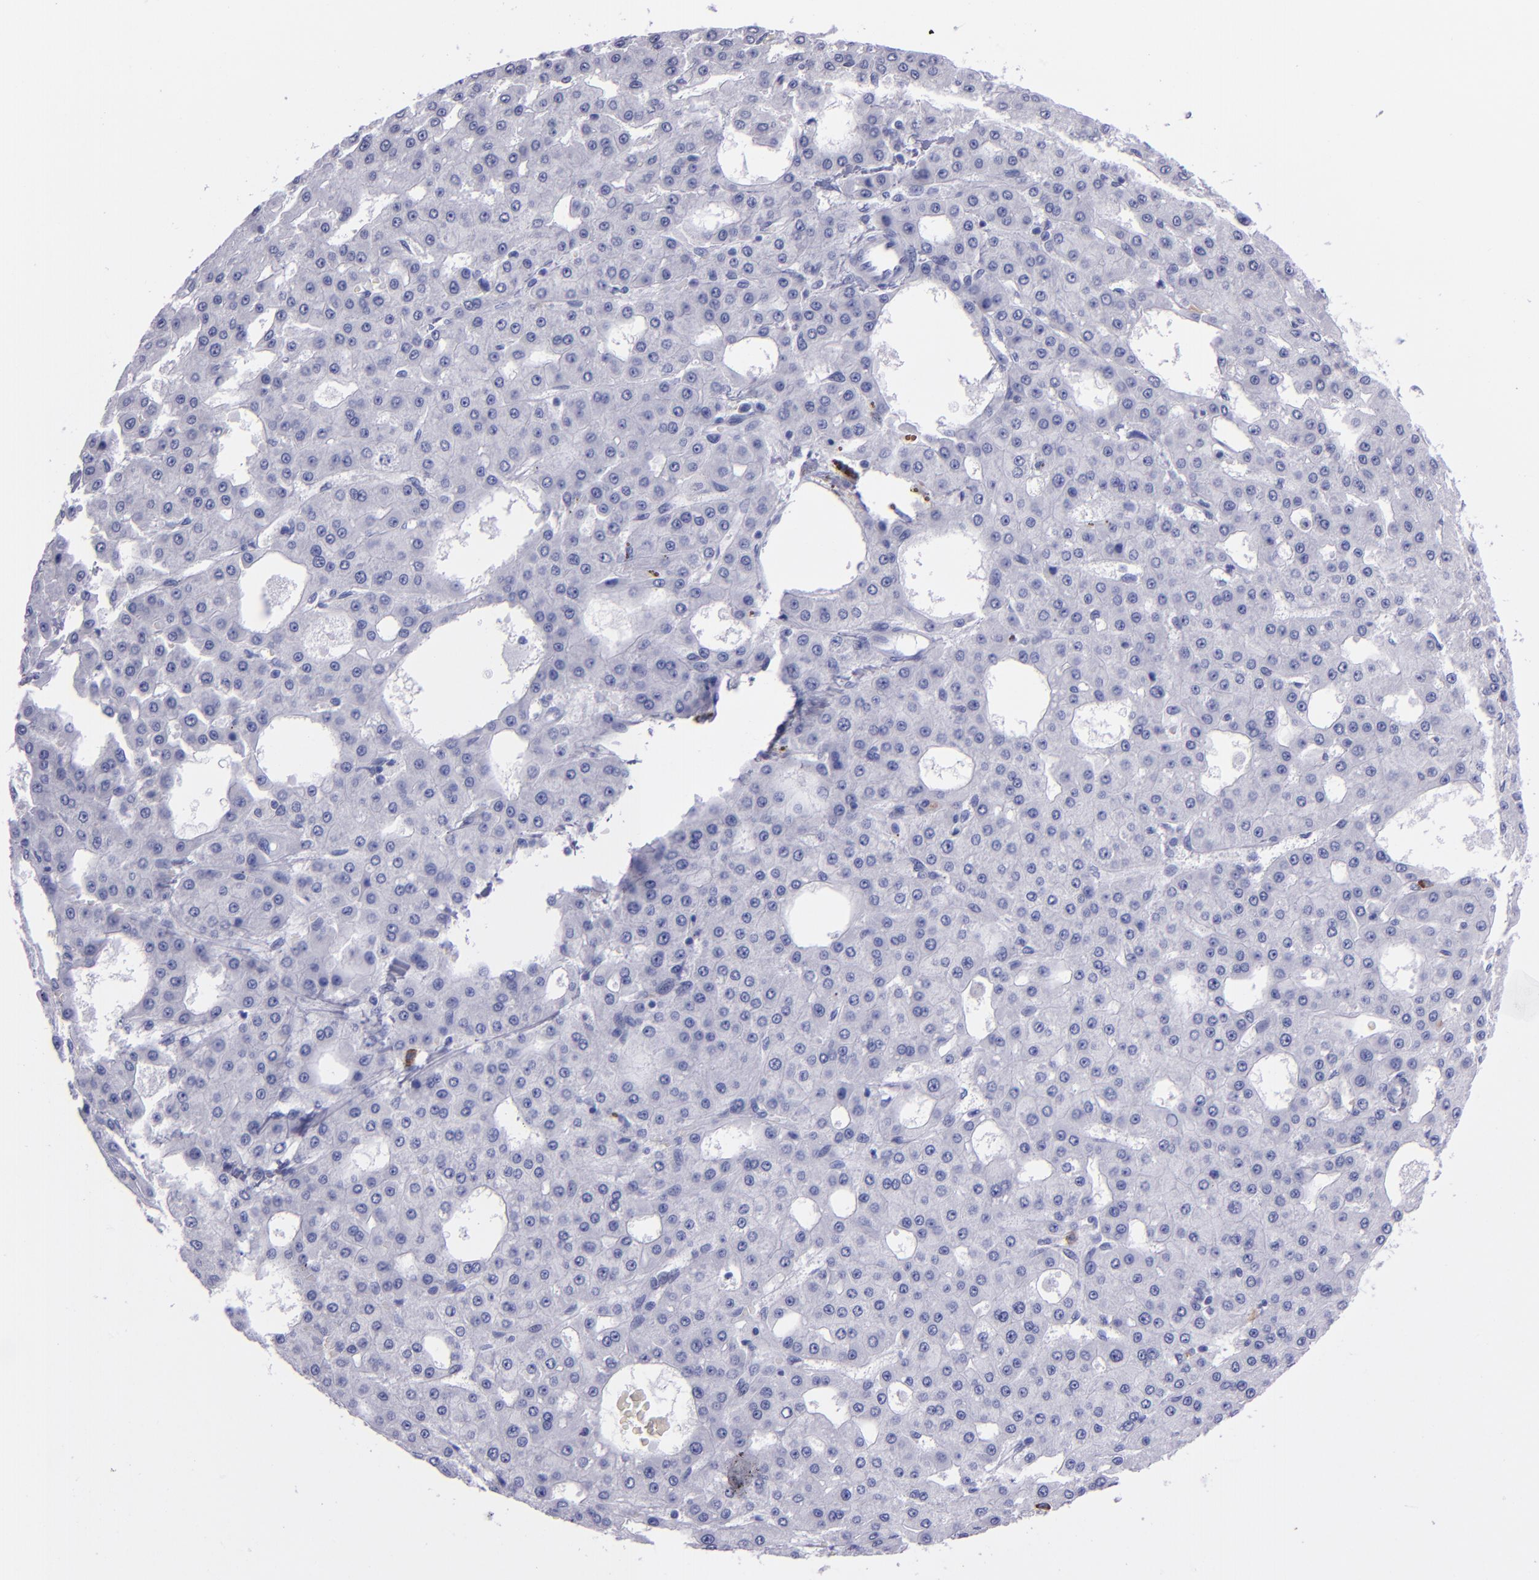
{"staining": {"intensity": "negative", "quantity": "none", "location": "none"}, "tissue": "liver cancer", "cell_type": "Tumor cells", "image_type": "cancer", "snomed": [{"axis": "morphology", "description": "Carcinoma, Hepatocellular, NOS"}, {"axis": "topography", "description": "Liver"}], "caption": "This is an immunohistochemistry micrograph of liver cancer. There is no positivity in tumor cells.", "gene": "CR1", "patient": {"sex": "male", "age": 47}}